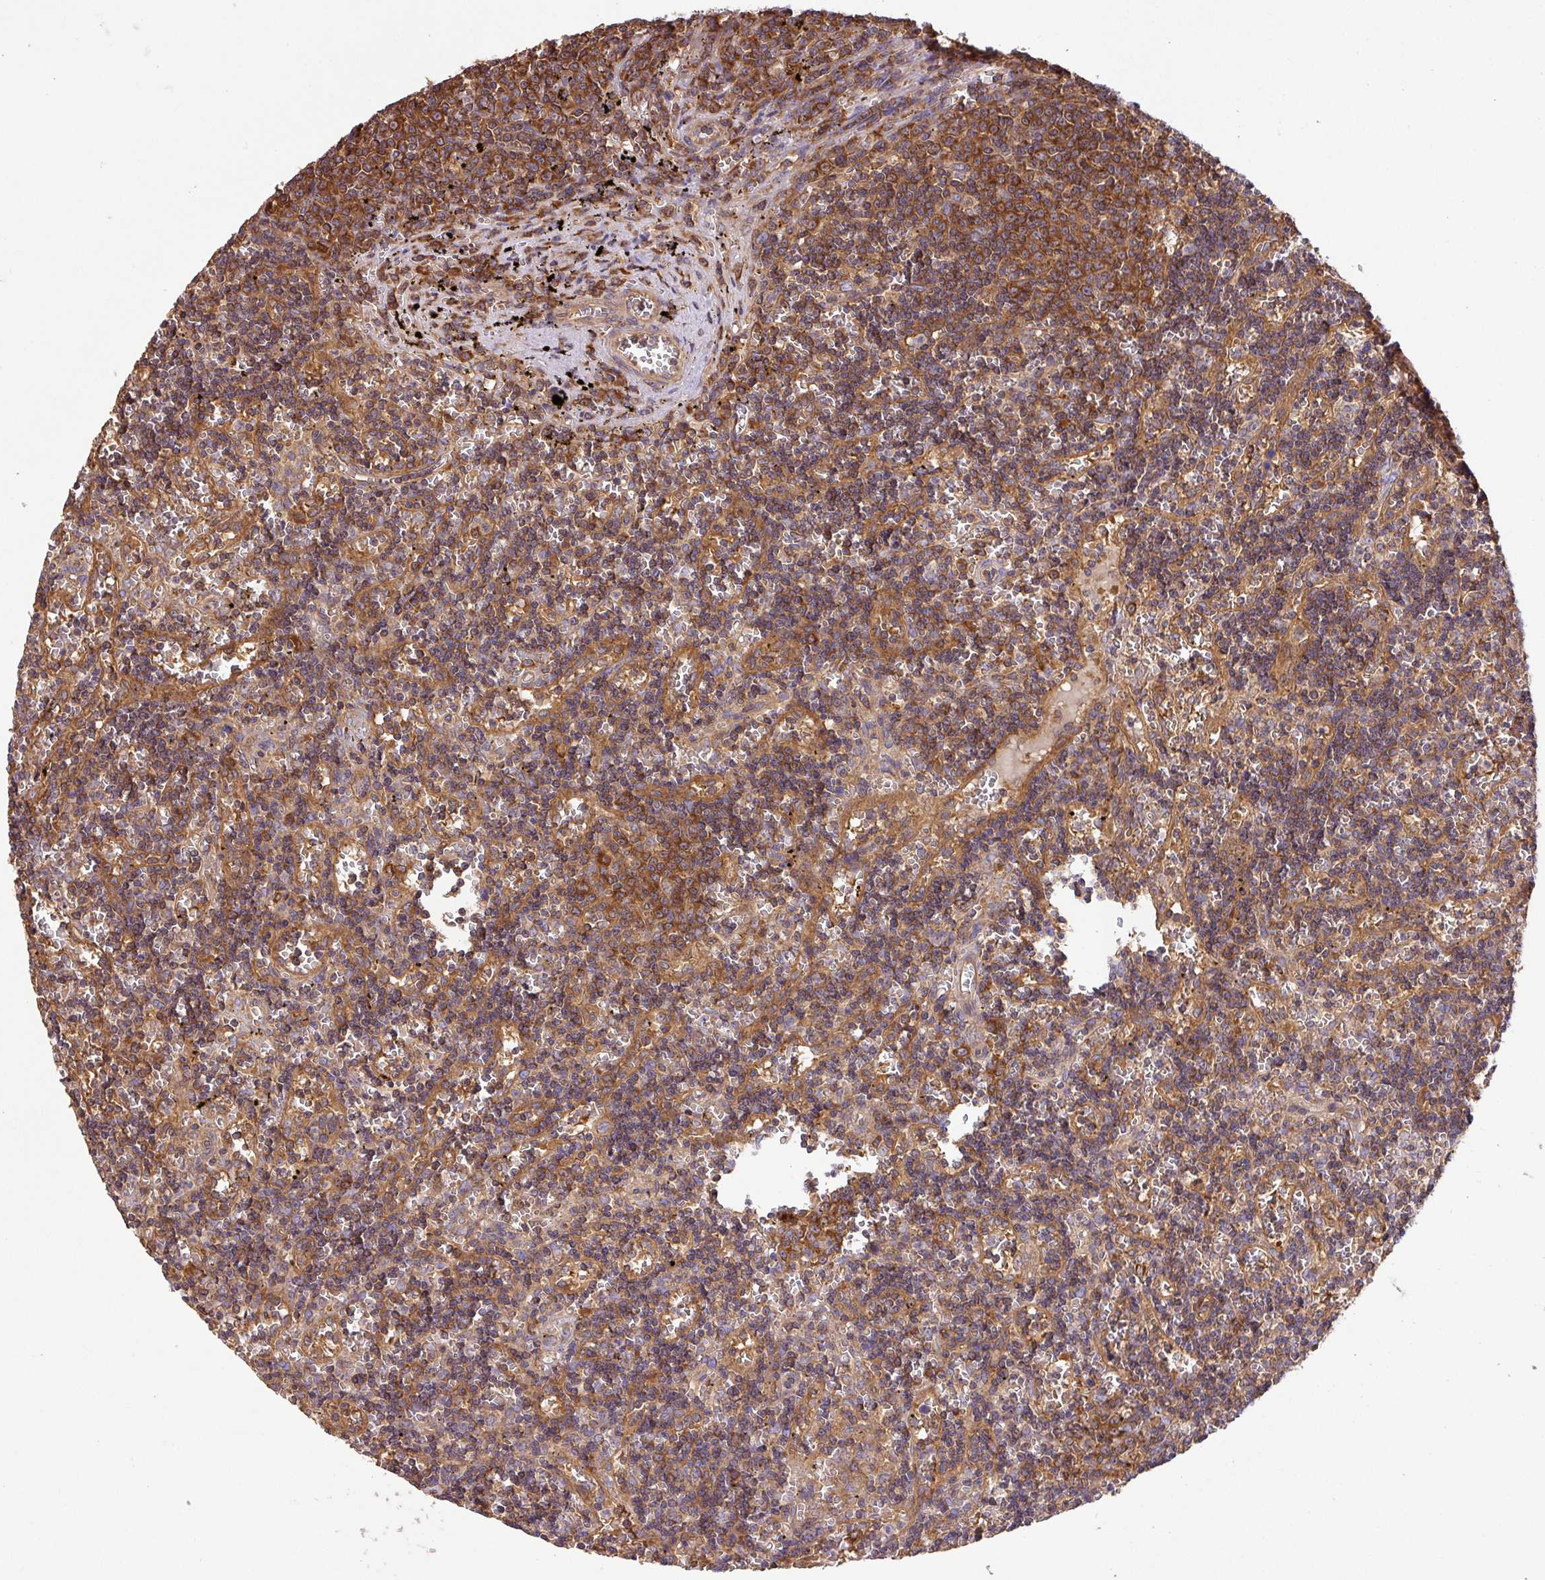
{"staining": {"intensity": "strong", "quantity": "25%-75%", "location": "cytoplasmic/membranous"}, "tissue": "lymphoma", "cell_type": "Tumor cells", "image_type": "cancer", "snomed": [{"axis": "morphology", "description": "Malignant lymphoma, non-Hodgkin's type, Low grade"}, {"axis": "topography", "description": "Spleen"}], "caption": "Low-grade malignant lymphoma, non-Hodgkin's type was stained to show a protein in brown. There is high levels of strong cytoplasmic/membranous staining in approximately 25%-75% of tumor cells.", "gene": "GSPT1", "patient": {"sex": "male", "age": 60}}